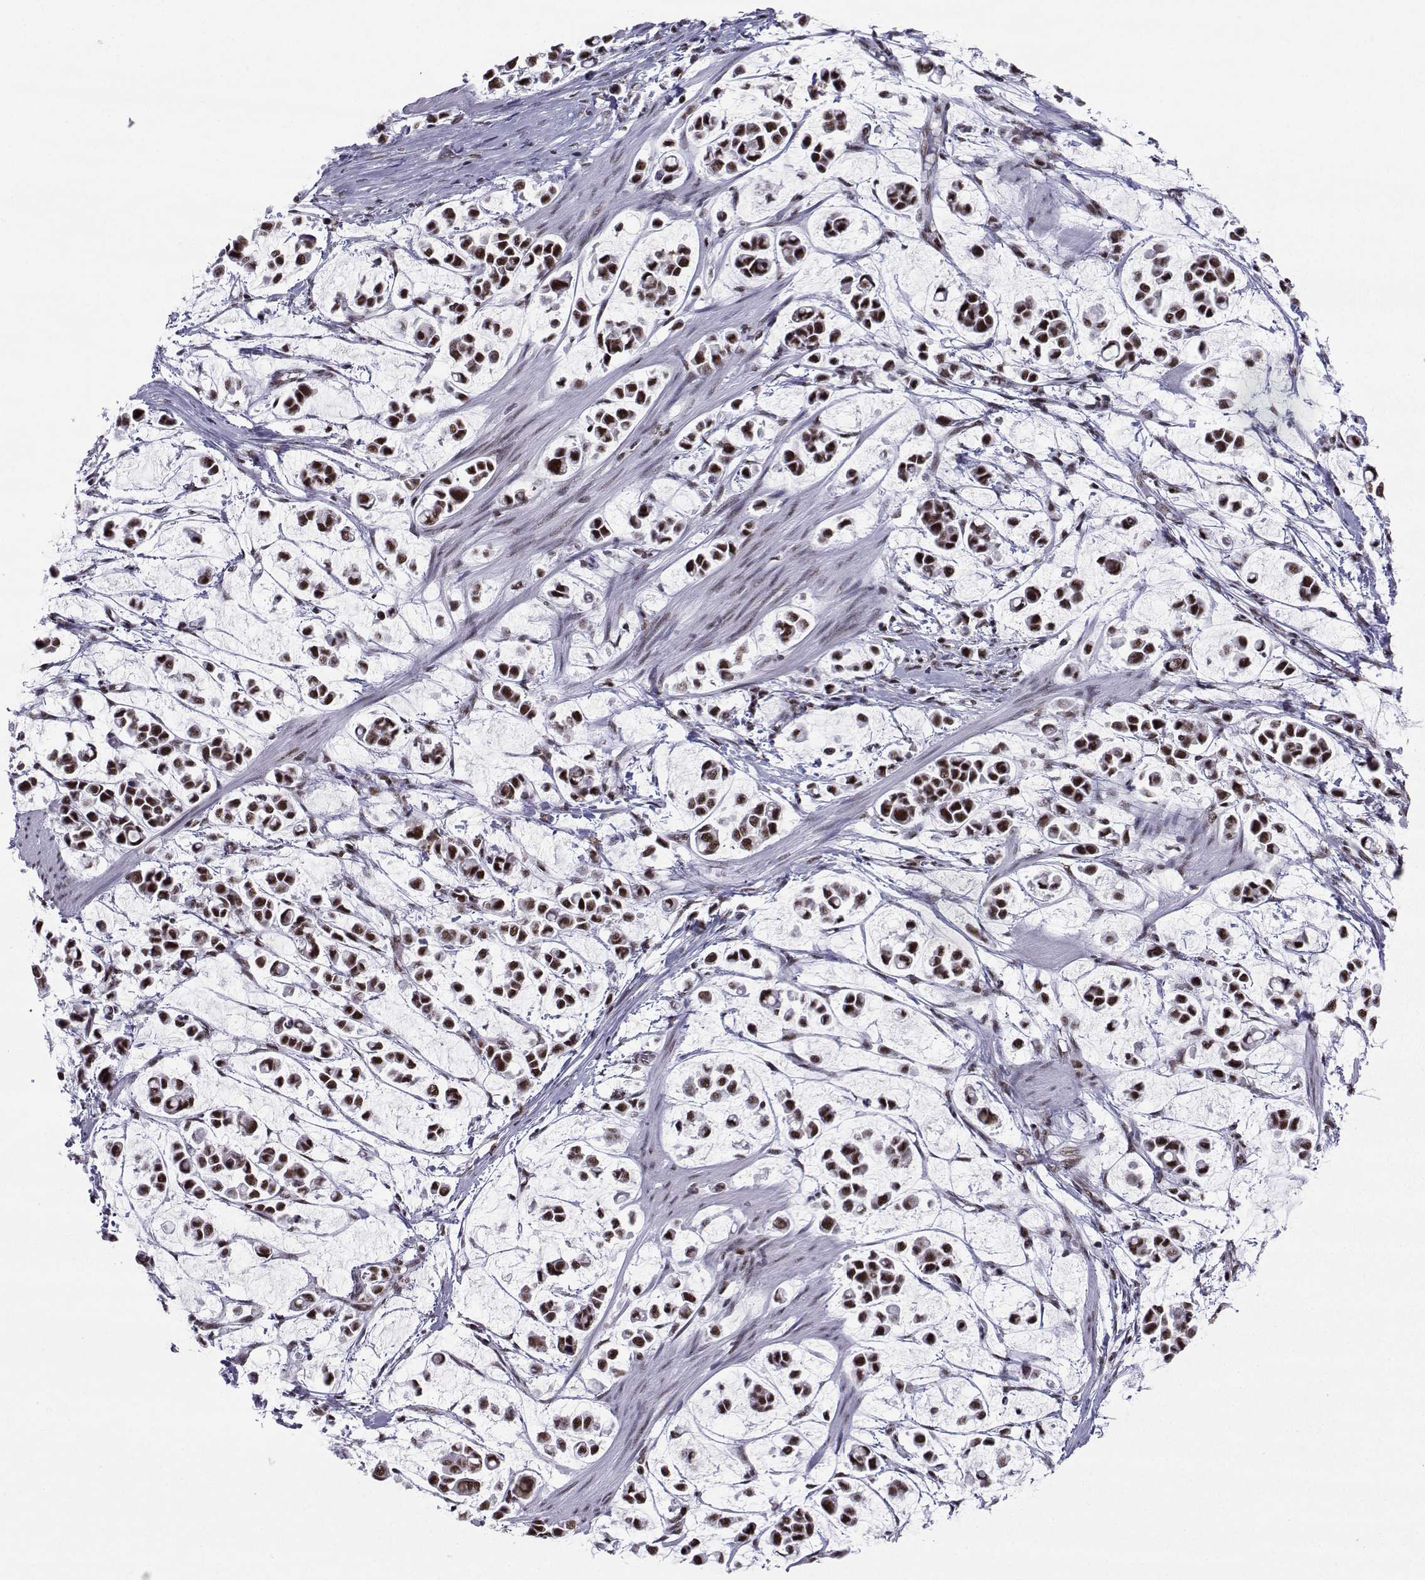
{"staining": {"intensity": "strong", "quantity": "25%-75%", "location": "nuclear"}, "tissue": "stomach cancer", "cell_type": "Tumor cells", "image_type": "cancer", "snomed": [{"axis": "morphology", "description": "Adenocarcinoma, NOS"}, {"axis": "topography", "description": "Stomach"}], "caption": "Strong nuclear staining is present in about 25%-75% of tumor cells in stomach cancer. (Brightfield microscopy of DAB IHC at high magnification).", "gene": "SNRPB2", "patient": {"sex": "male", "age": 82}}